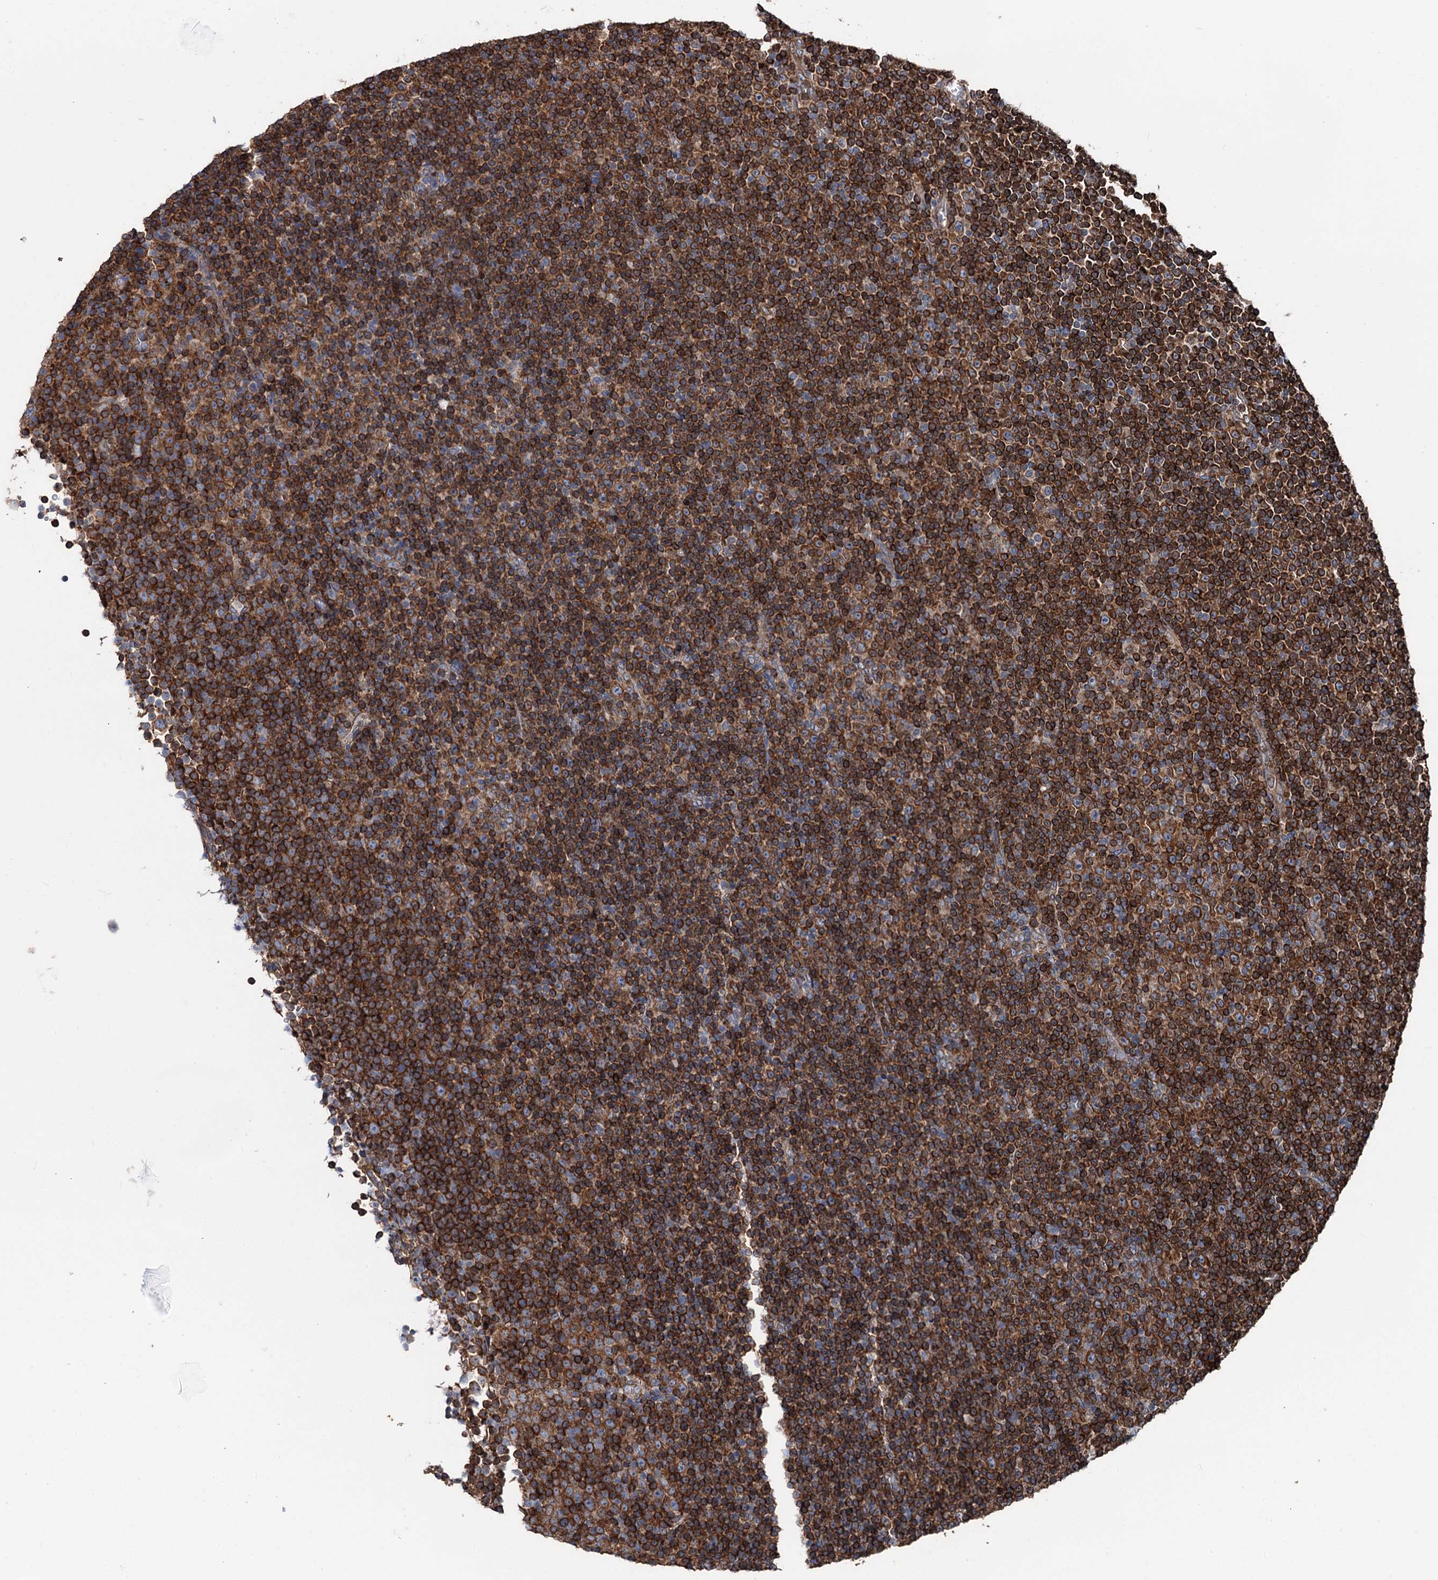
{"staining": {"intensity": "strong", "quantity": ">75%", "location": "cytoplasmic/membranous"}, "tissue": "lymphoma", "cell_type": "Tumor cells", "image_type": "cancer", "snomed": [{"axis": "morphology", "description": "Malignant lymphoma, non-Hodgkin's type, Low grade"}, {"axis": "topography", "description": "Lymph node"}], "caption": "Lymphoma tissue displays strong cytoplasmic/membranous staining in about >75% of tumor cells", "gene": "ERP29", "patient": {"sex": "female", "age": 67}}